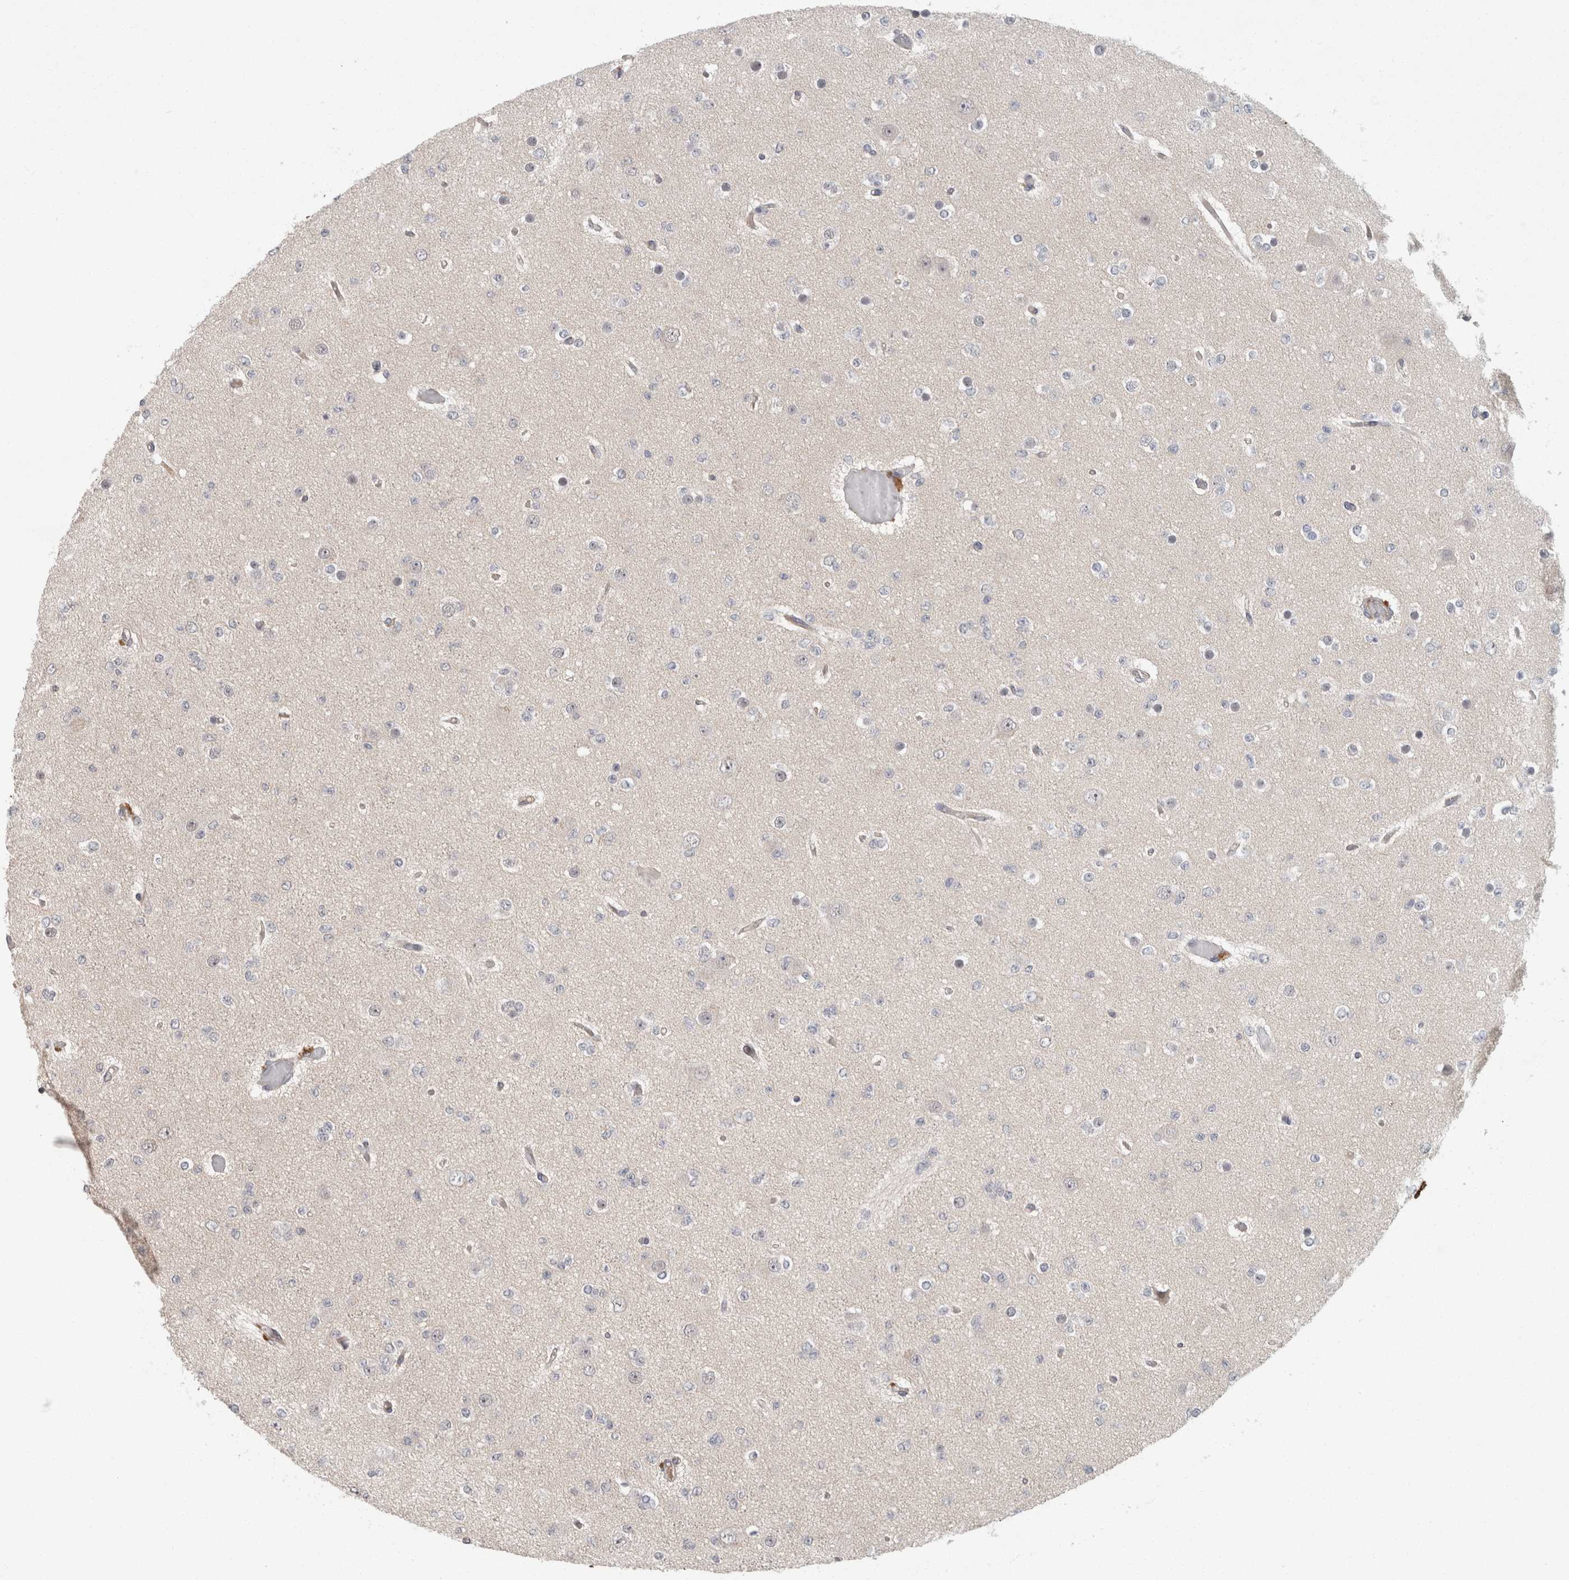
{"staining": {"intensity": "negative", "quantity": "none", "location": "none"}, "tissue": "glioma", "cell_type": "Tumor cells", "image_type": "cancer", "snomed": [{"axis": "morphology", "description": "Glioma, malignant, Low grade"}, {"axis": "topography", "description": "Brain"}], "caption": "There is no significant positivity in tumor cells of malignant glioma (low-grade). (DAB (3,3'-diaminobenzidine) immunohistochemistry with hematoxylin counter stain).", "gene": "CRISPLD1", "patient": {"sex": "female", "age": 22}}